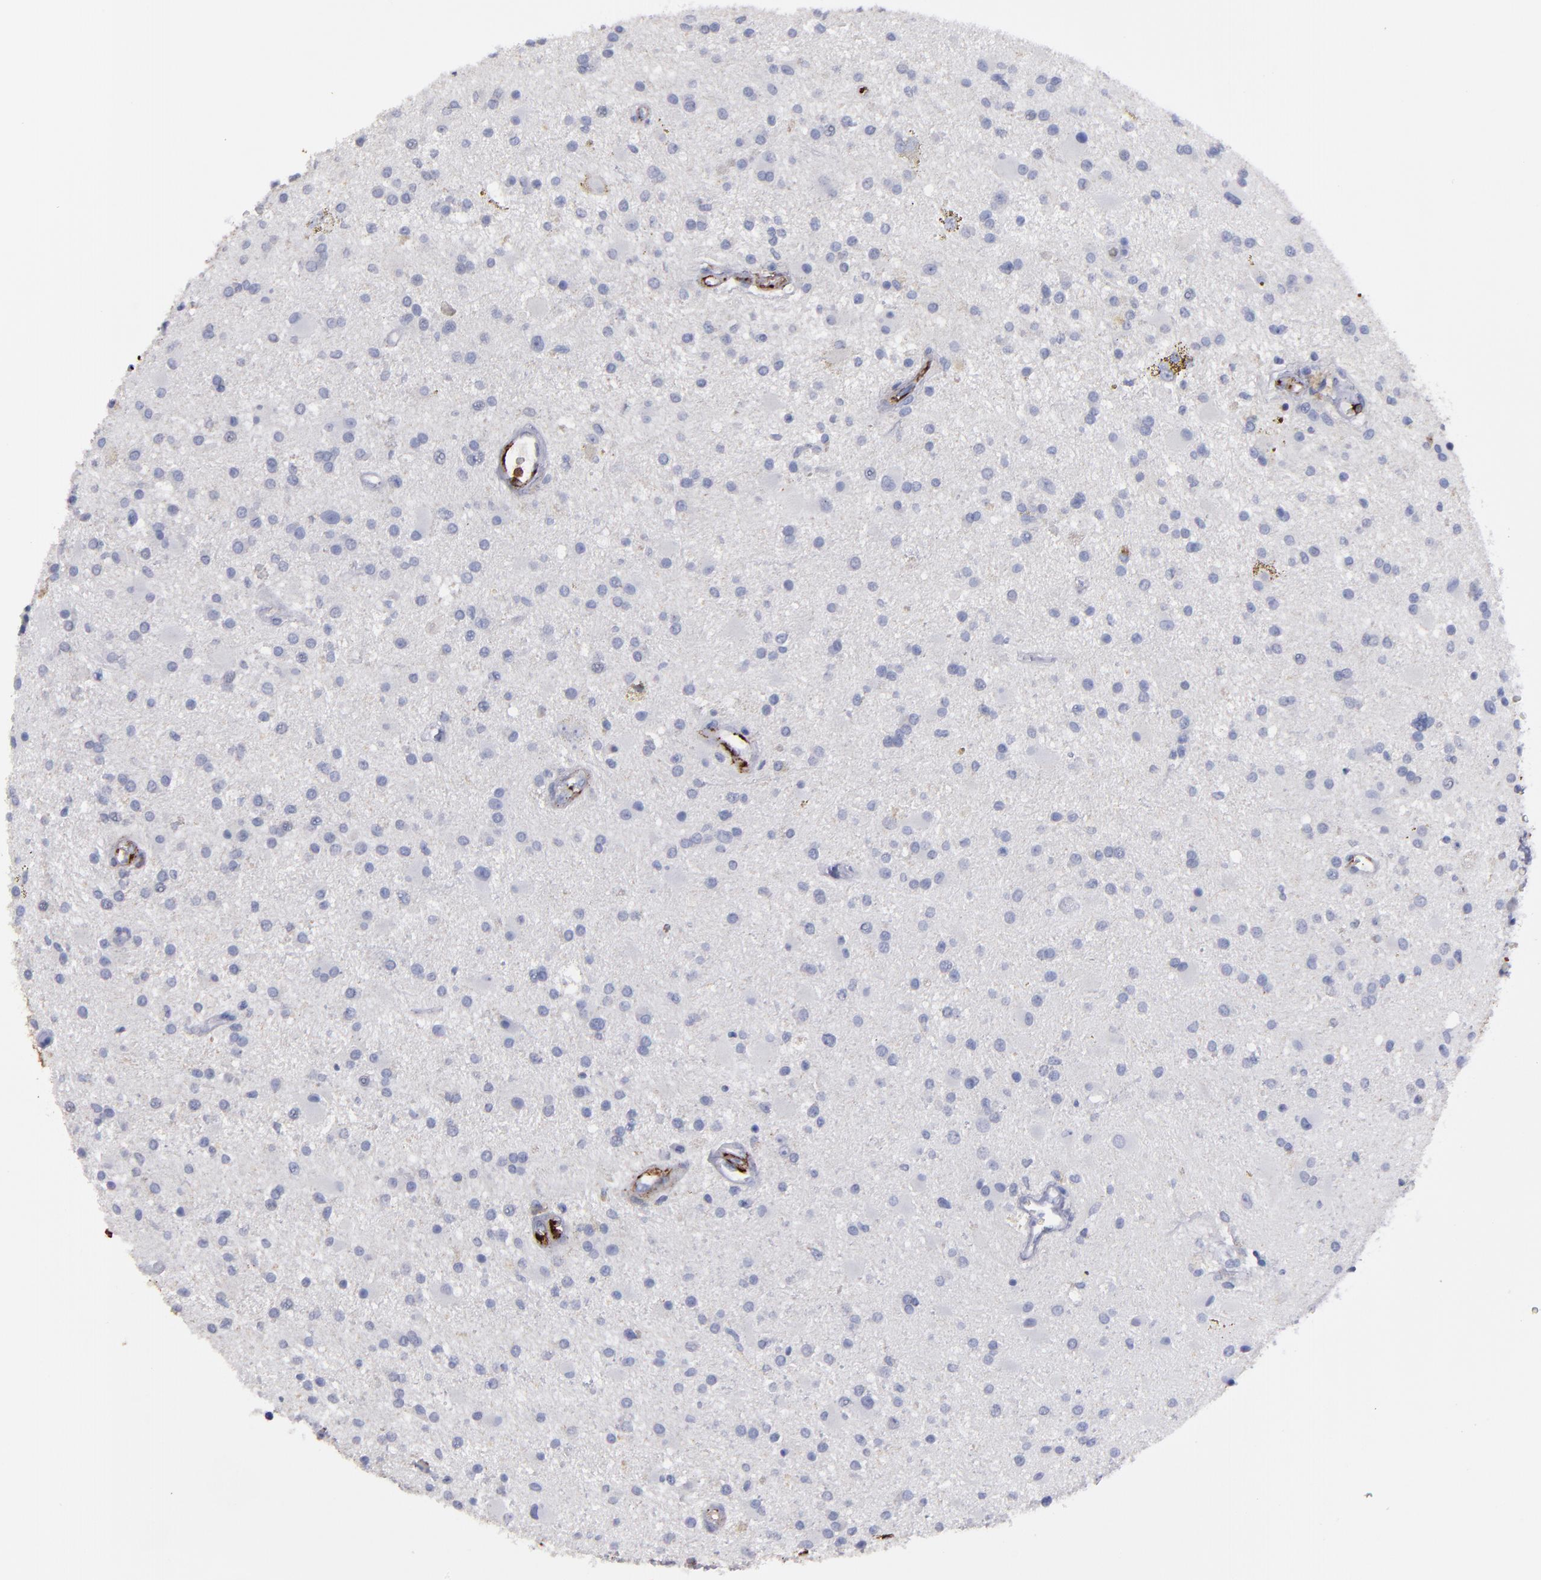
{"staining": {"intensity": "negative", "quantity": "none", "location": "none"}, "tissue": "glioma", "cell_type": "Tumor cells", "image_type": "cancer", "snomed": [{"axis": "morphology", "description": "Glioma, malignant, Low grade"}, {"axis": "topography", "description": "Brain"}], "caption": "This image is of low-grade glioma (malignant) stained with IHC to label a protein in brown with the nuclei are counter-stained blue. There is no positivity in tumor cells.", "gene": "CD36", "patient": {"sex": "male", "age": 58}}